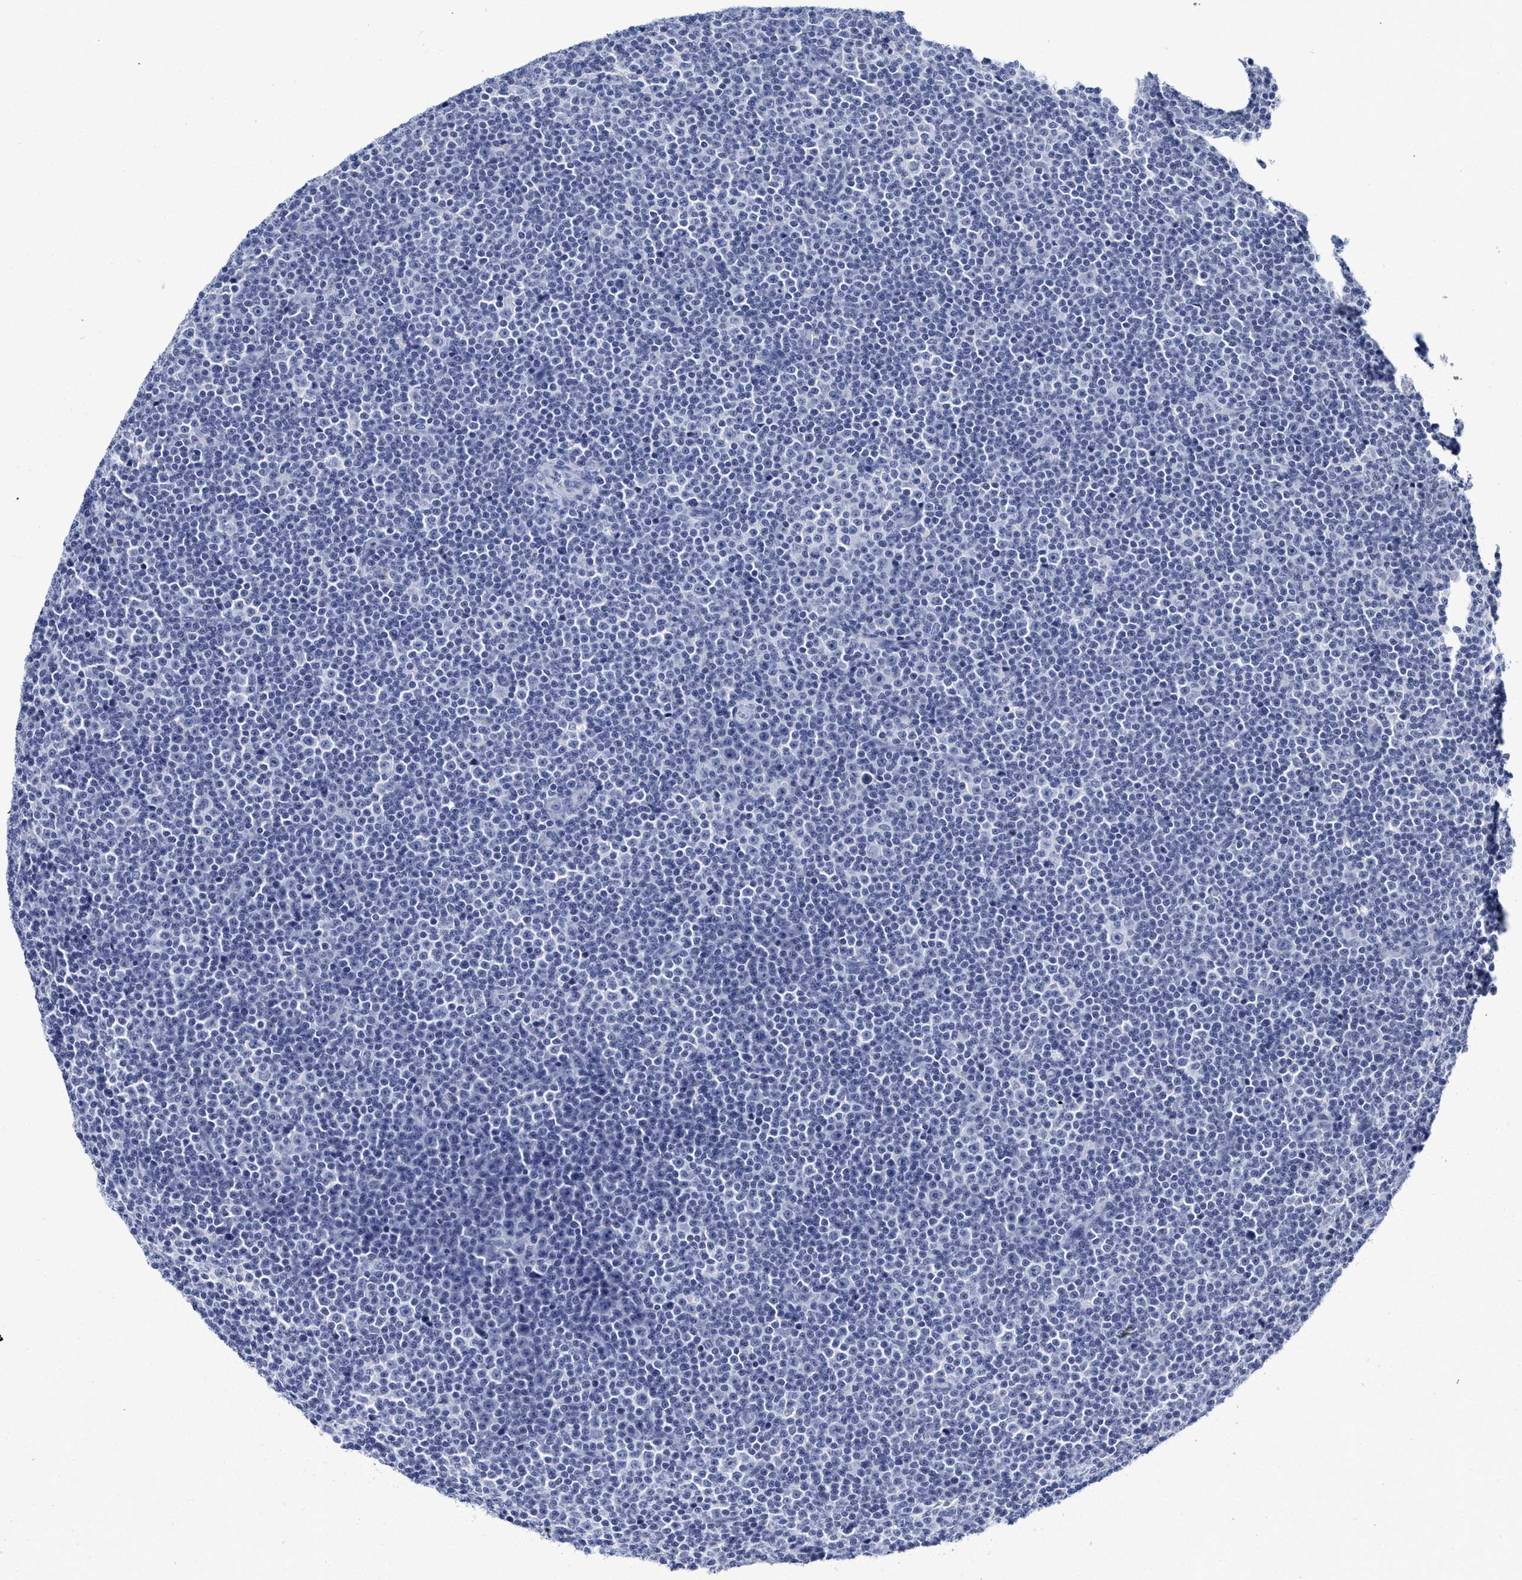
{"staining": {"intensity": "negative", "quantity": "none", "location": "none"}, "tissue": "lymphoma", "cell_type": "Tumor cells", "image_type": "cancer", "snomed": [{"axis": "morphology", "description": "Malignant lymphoma, non-Hodgkin's type, Low grade"}, {"axis": "topography", "description": "Lymph node"}], "caption": "The immunohistochemistry micrograph has no significant staining in tumor cells of lymphoma tissue.", "gene": "C2", "patient": {"sex": "female", "age": 67}}